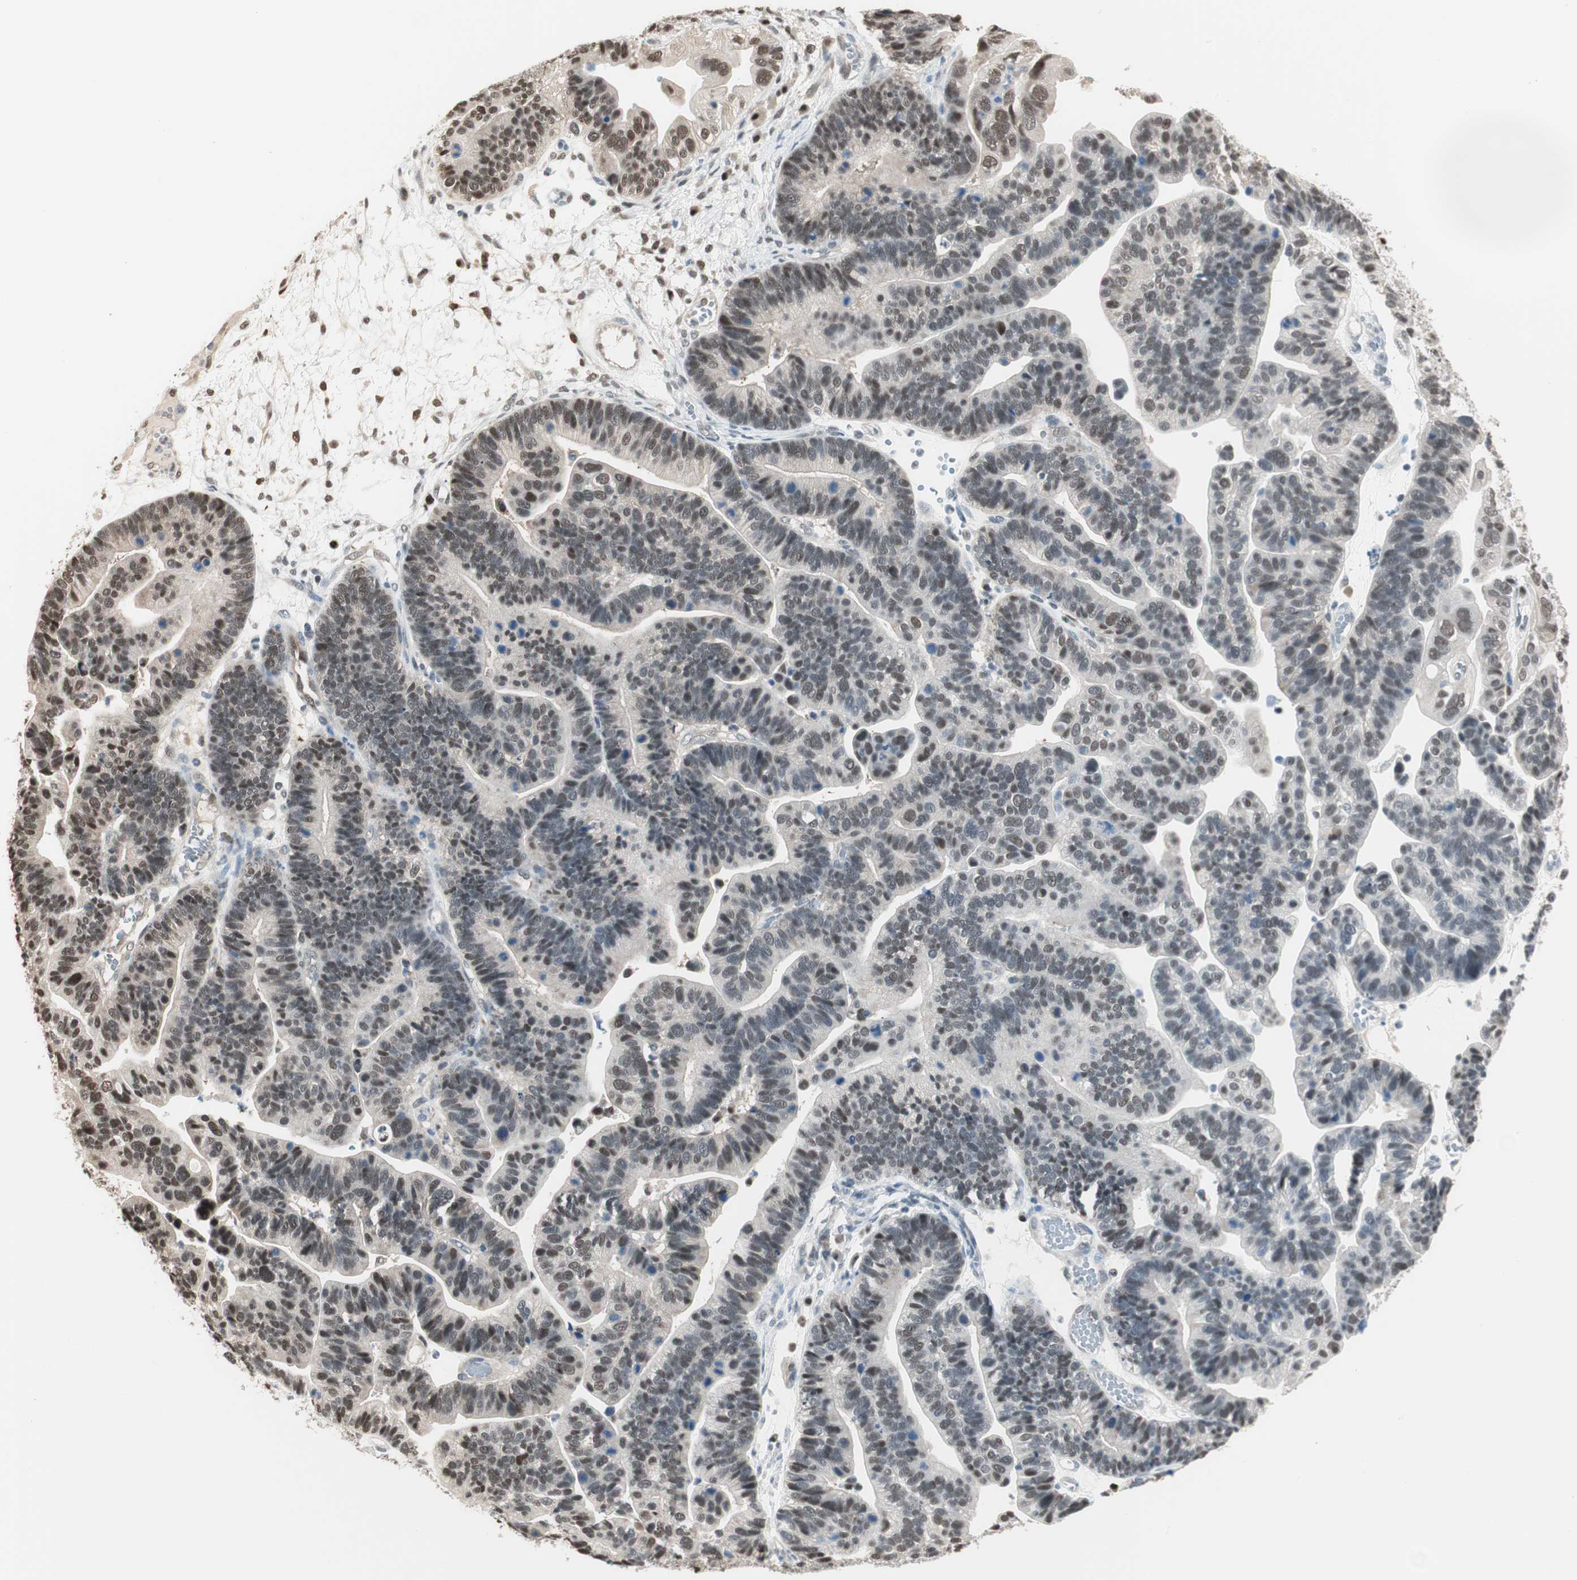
{"staining": {"intensity": "moderate", "quantity": "25%-75%", "location": "cytoplasmic/membranous,nuclear"}, "tissue": "ovarian cancer", "cell_type": "Tumor cells", "image_type": "cancer", "snomed": [{"axis": "morphology", "description": "Cystadenocarcinoma, serous, NOS"}, {"axis": "topography", "description": "Ovary"}], "caption": "This histopathology image demonstrates immunohistochemistry staining of human ovarian cancer, with medium moderate cytoplasmic/membranous and nuclear positivity in about 25%-75% of tumor cells.", "gene": "LONP2", "patient": {"sex": "female", "age": 56}}